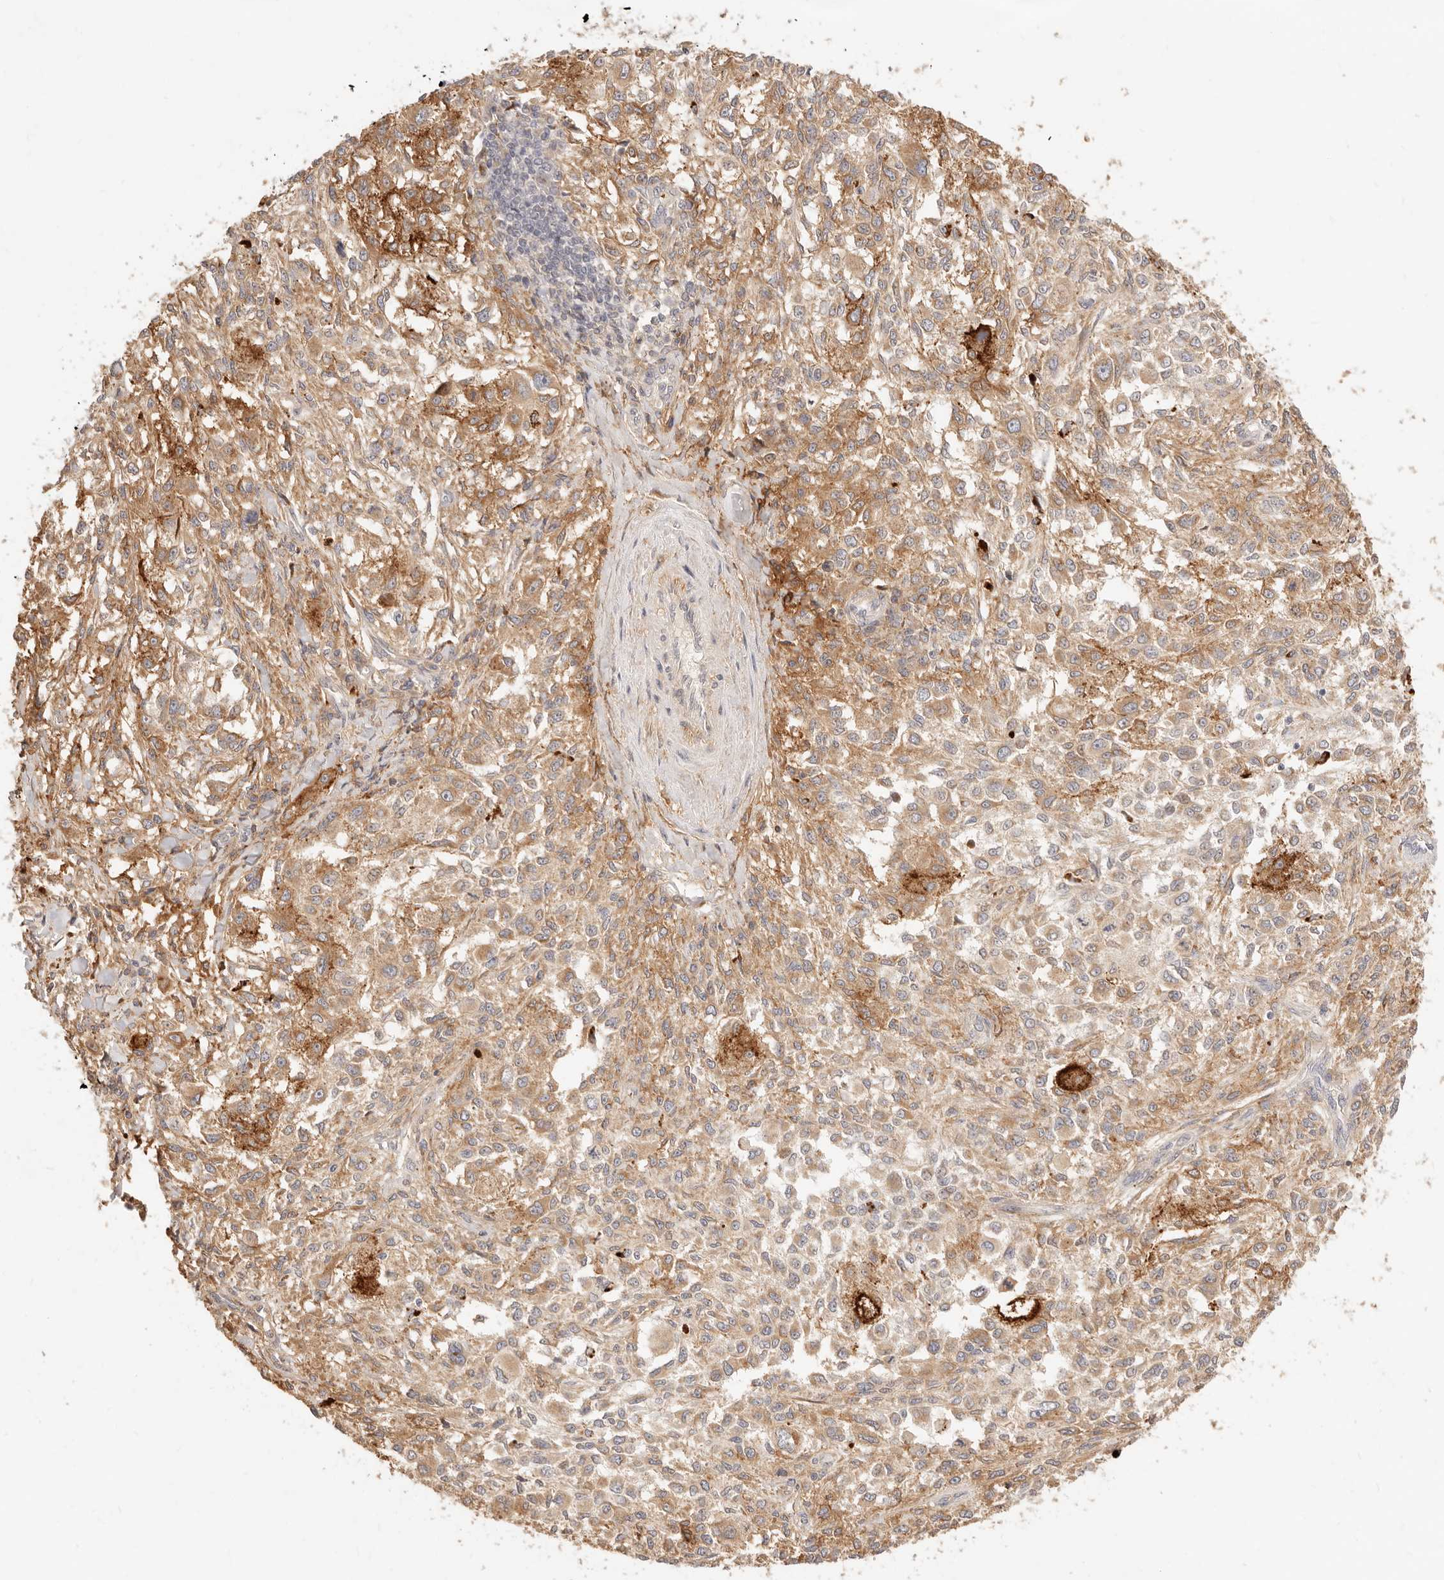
{"staining": {"intensity": "moderate", "quantity": ">75%", "location": "cytoplasmic/membranous"}, "tissue": "melanoma", "cell_type": "Tumor cells", "image_type": "cancer", "snomed": [{"axis": "morphology", "description": "Necrosis, NOS"}, {"axis": "morphology", "description": "Malignant melanoma, NOS"}, {"axis": "topography", "description": "Skin"}], "caption": "Tumor cells demonstrate medium levels of moderate cytoplasmic/membranous staining in approximately >75% of cells in human malignant melanoma. The protein of interest is shown in brown color, while the nuclei are stained blue.", "gene": "UBXN10", "patient": {"sex": "female", "age": 87}}